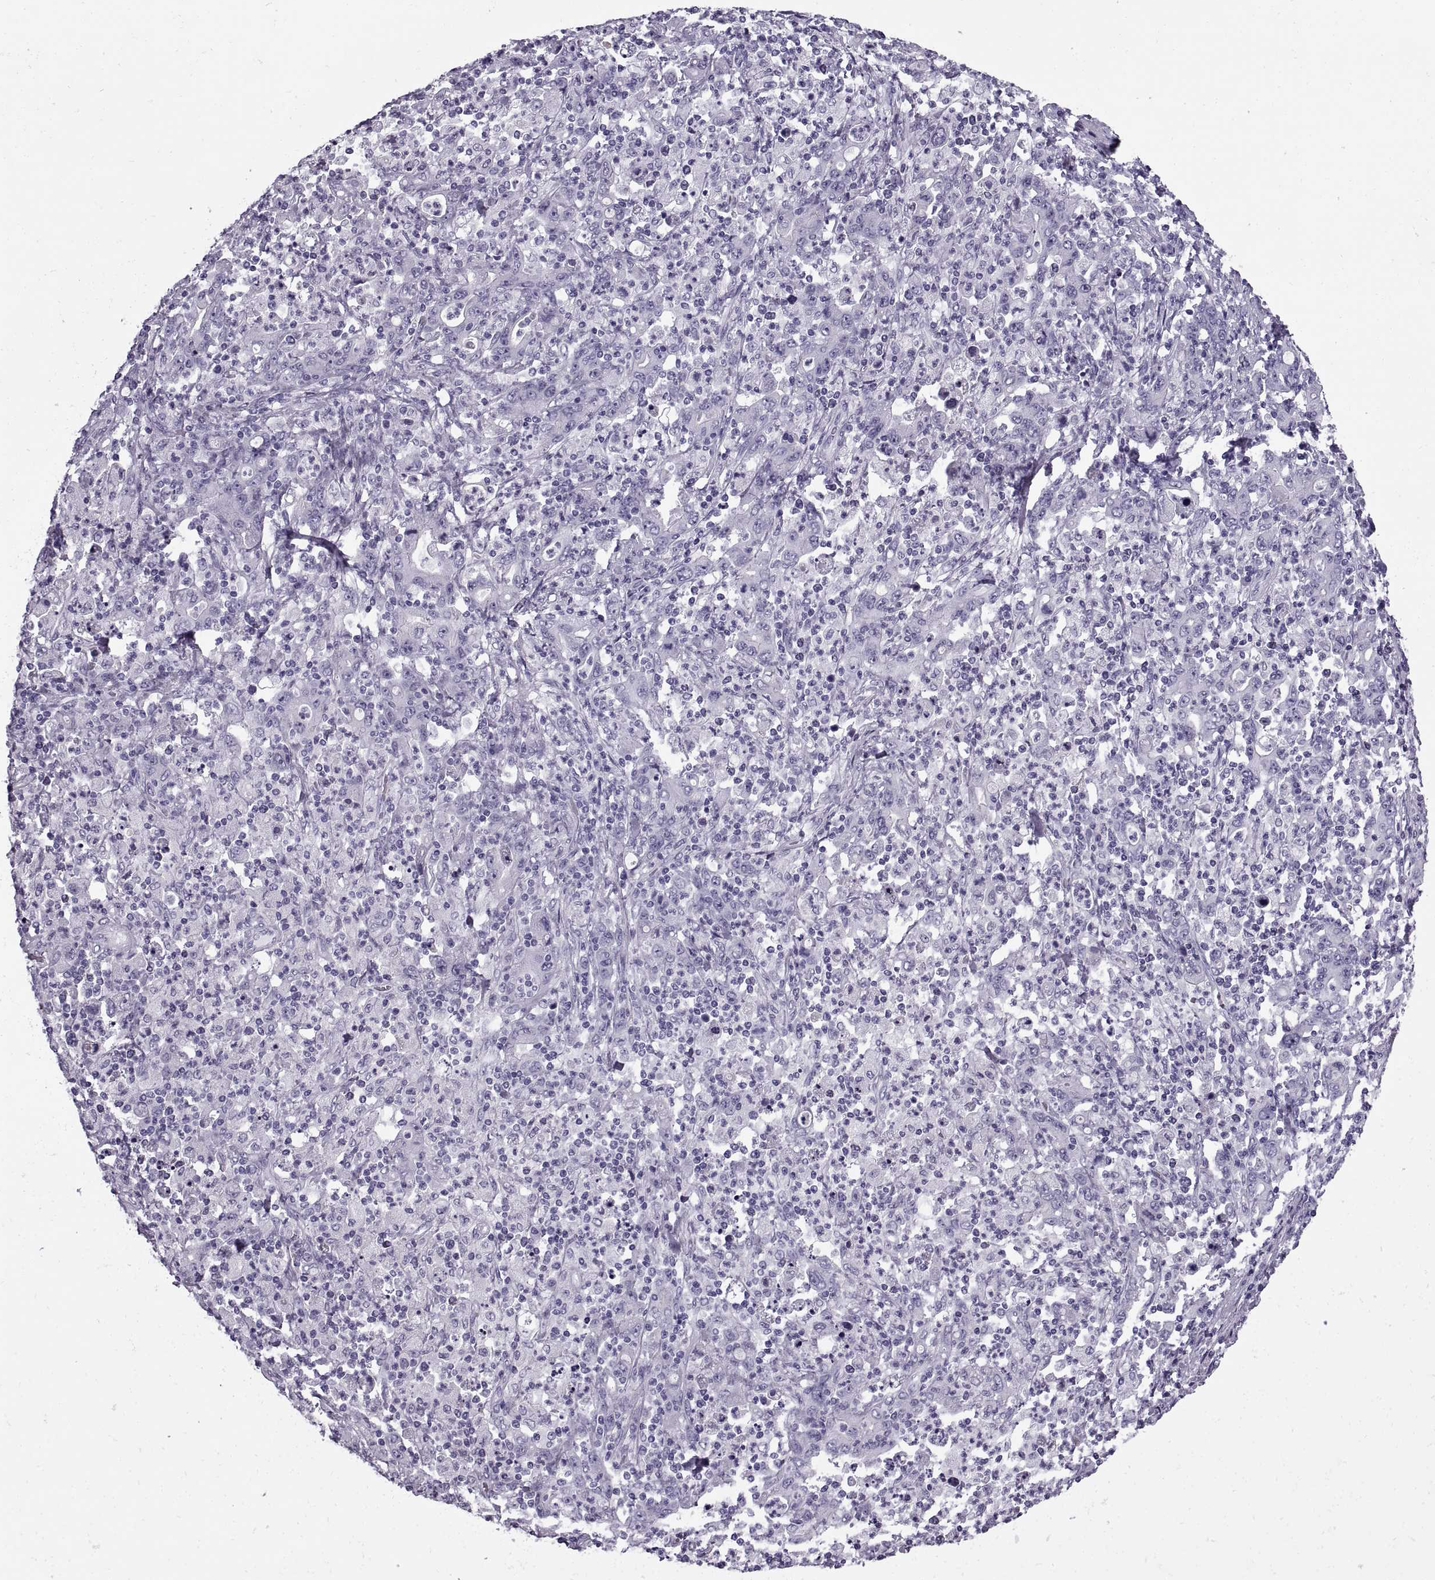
{"staining": {"intensity": "negative", "quantity": "none", "location": "none"}, "tissue": "stomach cancer", "cell_type": "Tumor cells", "image_type": "cancer", "snomed": [{"axis": "morphology", "description": "Adenocarcinoma, NOS"}, {"axis": "topography", "description": "Stomach, upper"}], "caption": "High magnification brightfield microscopy of stomach adenocarcinoma stained with DAB (brown) and counterstained with hematoxylin (blue): tumor cells show no significant staining. (DAB (3,3'-diaminobenzidine) immunohistochemistry (IHC) visualized using brightfield microscopy, high magnification).", "gene": "RLBP1", "patient": {"sex": "male", "age": 69}}